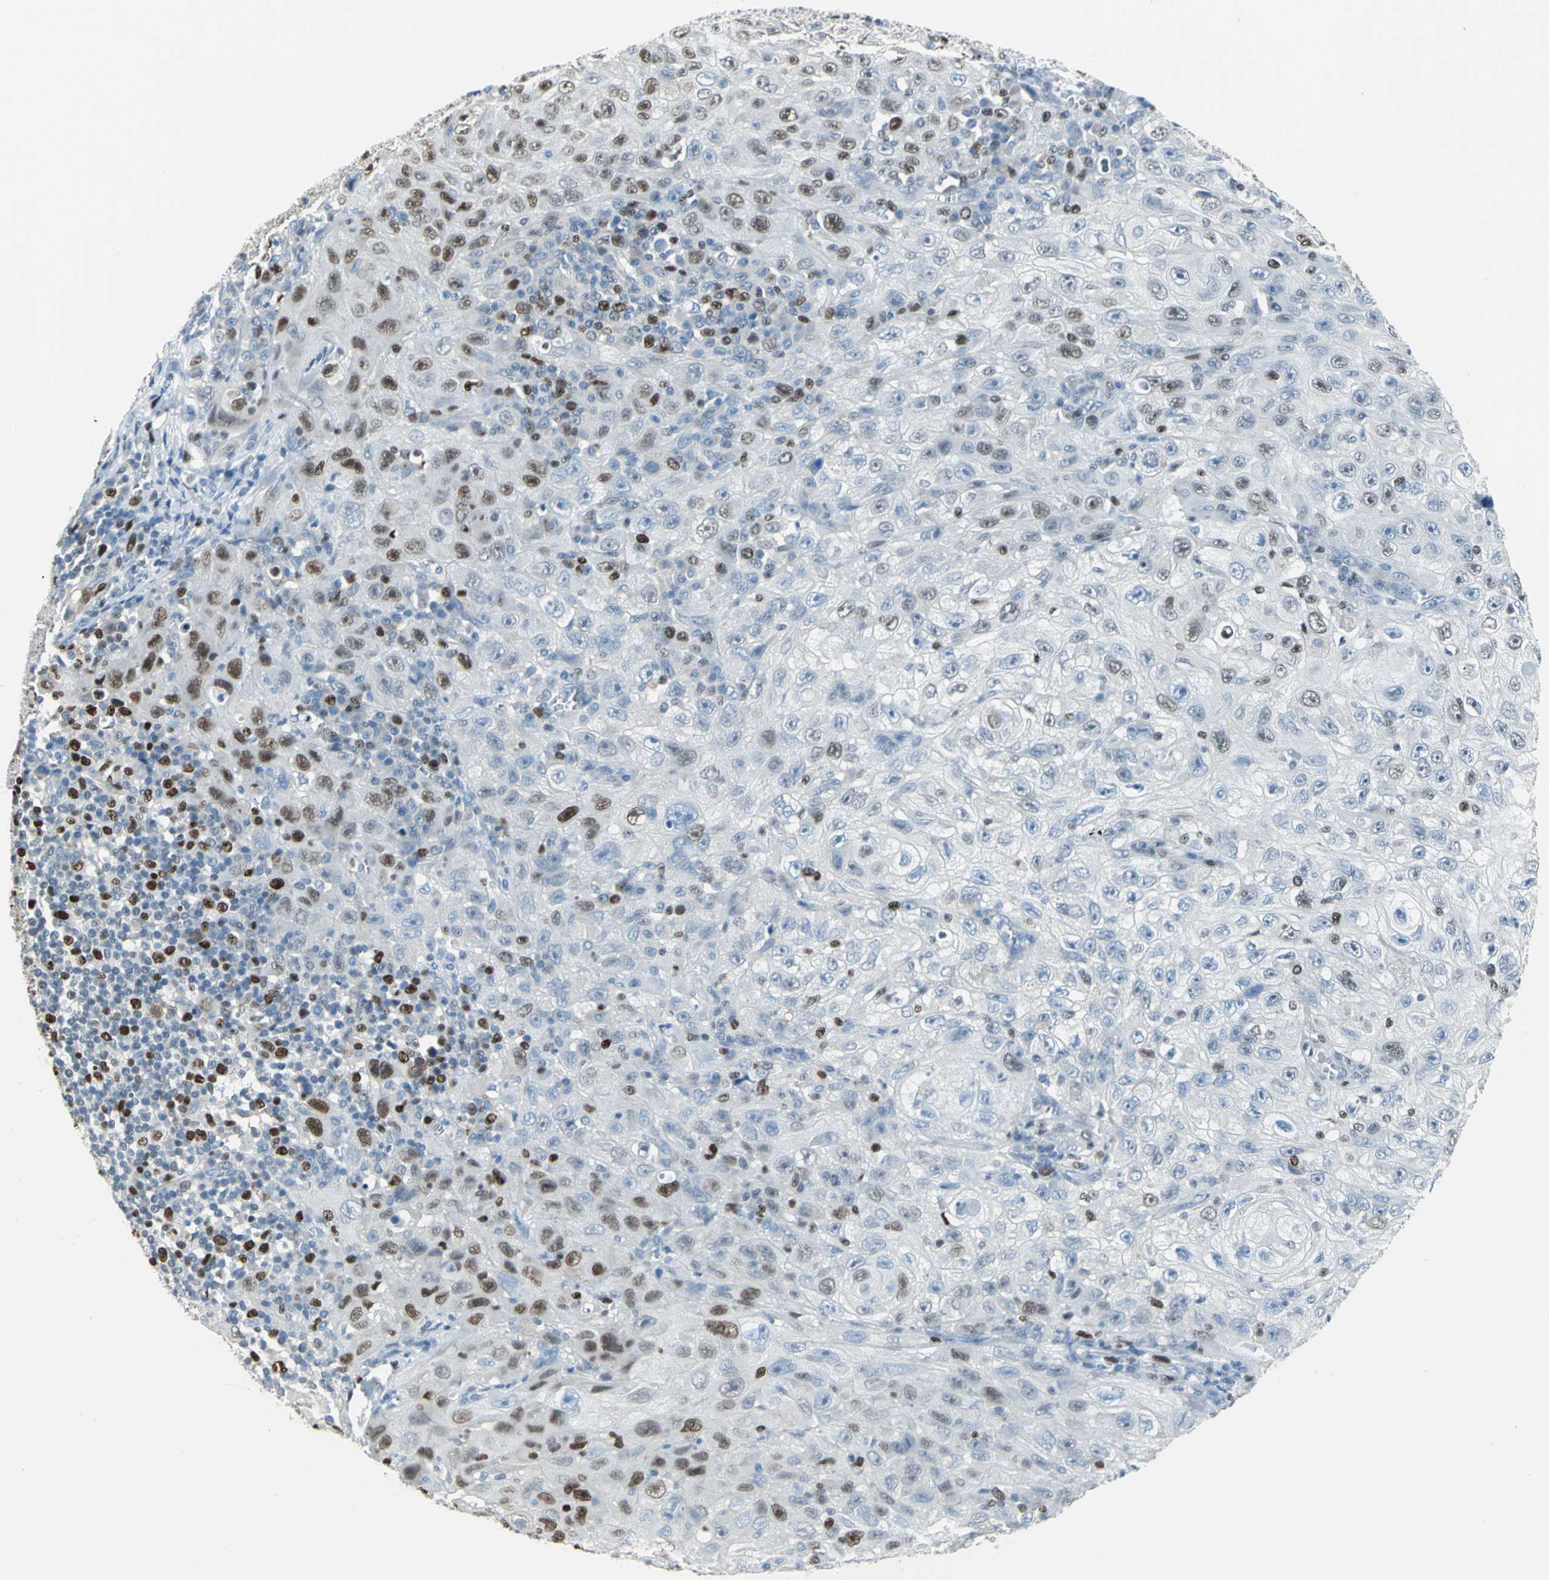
{"staining": {"intensity": "moderate", "quantity": "<25%", "location": "nuclear"}, "tissue": "skin cancer", "cell_type": "Tumor cells", "image_type": "cancer", "snomed": [{"axis": "morphology", "description": "Squamous cell carcinoma, NOS"}, {"axis": "topography", "description": "Skin"}], "caption": "Skin cancer (squamous cell carcinoma) stained for a protein shows moderate nuclear positivity in tumor cells.", "gene": "MCM3", "patient": {"sex": "male", "age": 75}}